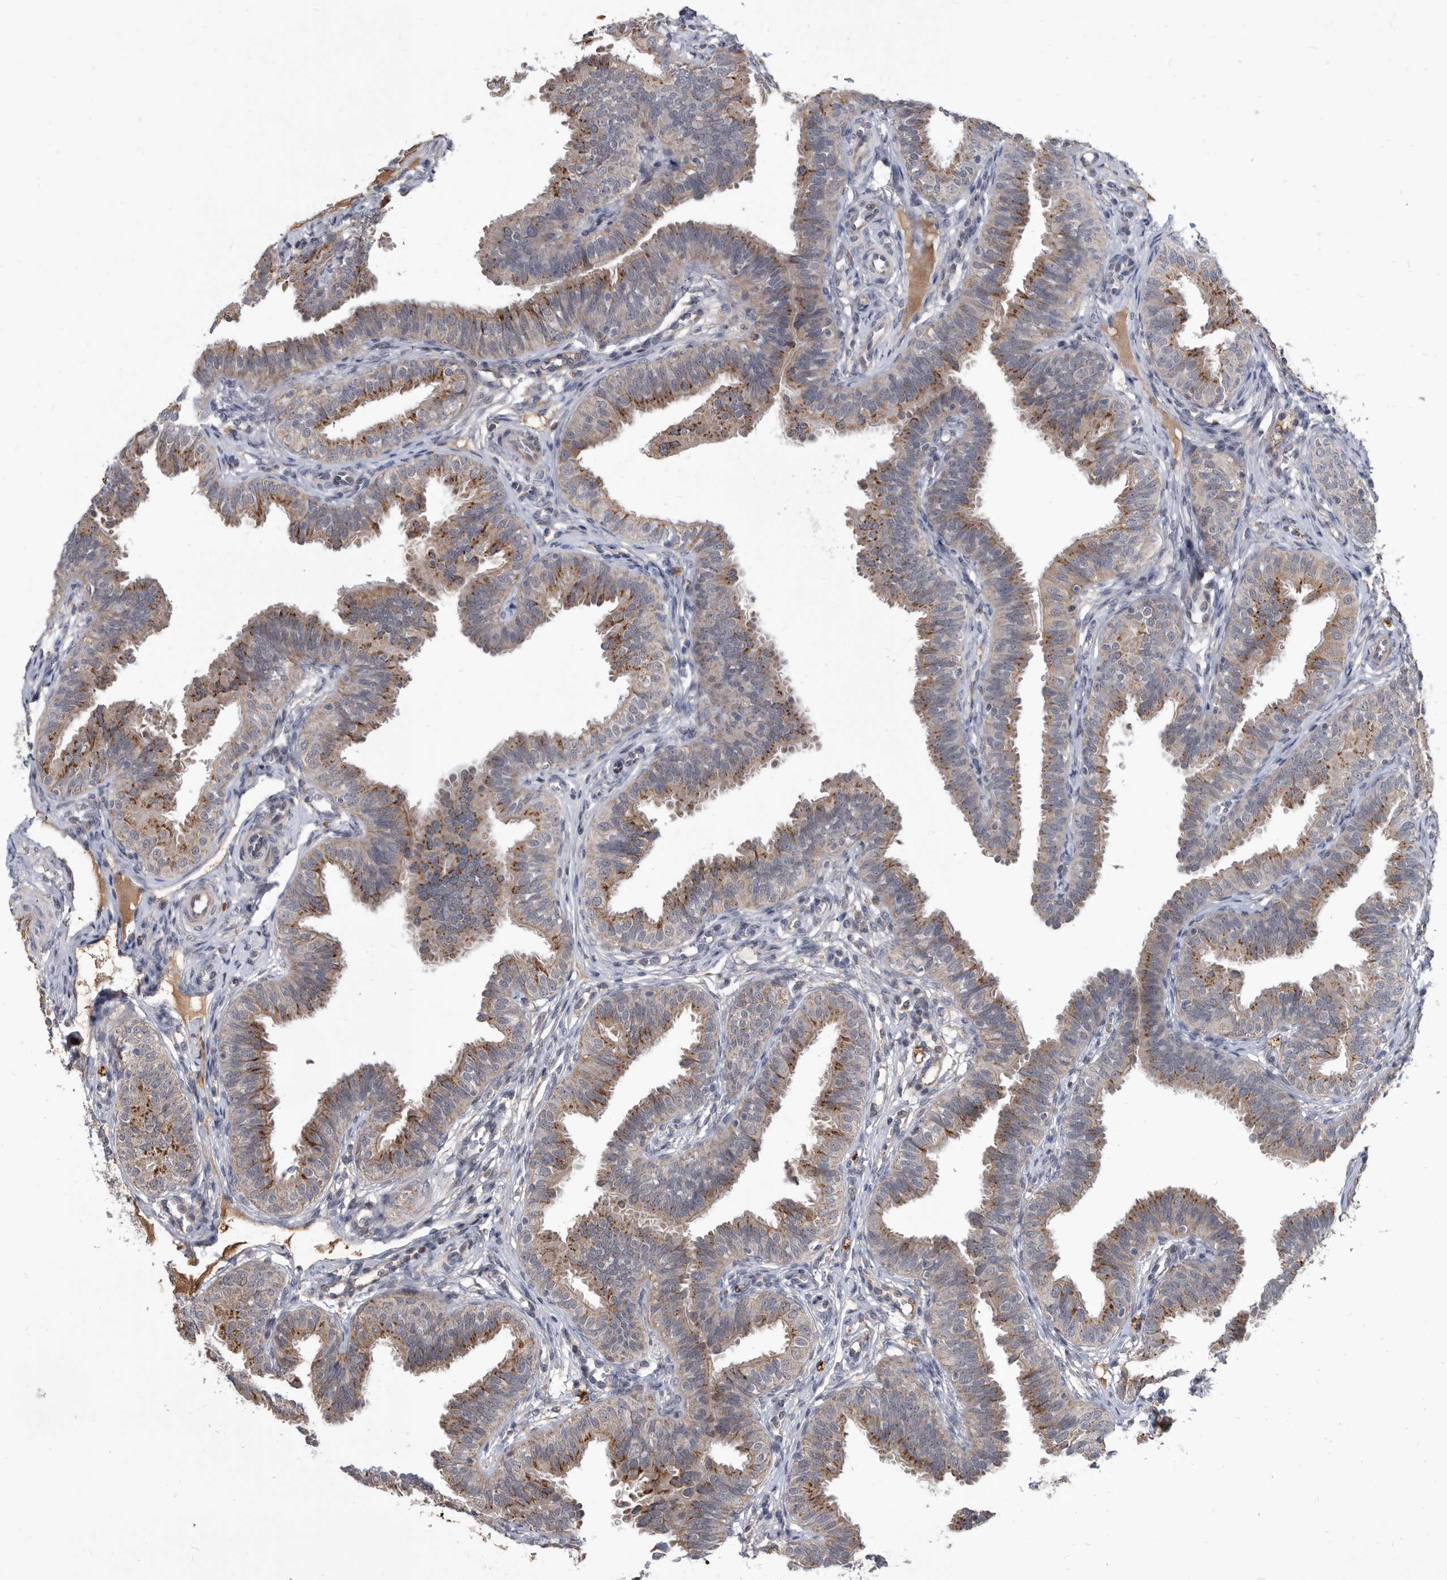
{"staining": {"intensity": "moderate", "quantity": "25%-75%", "location": "cytoplasmic/membranous"}, "tissue": "fallopian tube", "cell_type": "Glandular cells", "image_type": "normal", "snomed": [{"axis": "morphology", "description": "Normal tissue, NOS"}, {"axis": "topography", "description": "Fallopian tube"}], "caption": "The immunohistochemical stain highlights moderate cytoplasmic/membranous staining in glandular cells of unremarkable fallopian tube.", "gene": "PI15", "patient": {"sex": "female", "age": 35}}